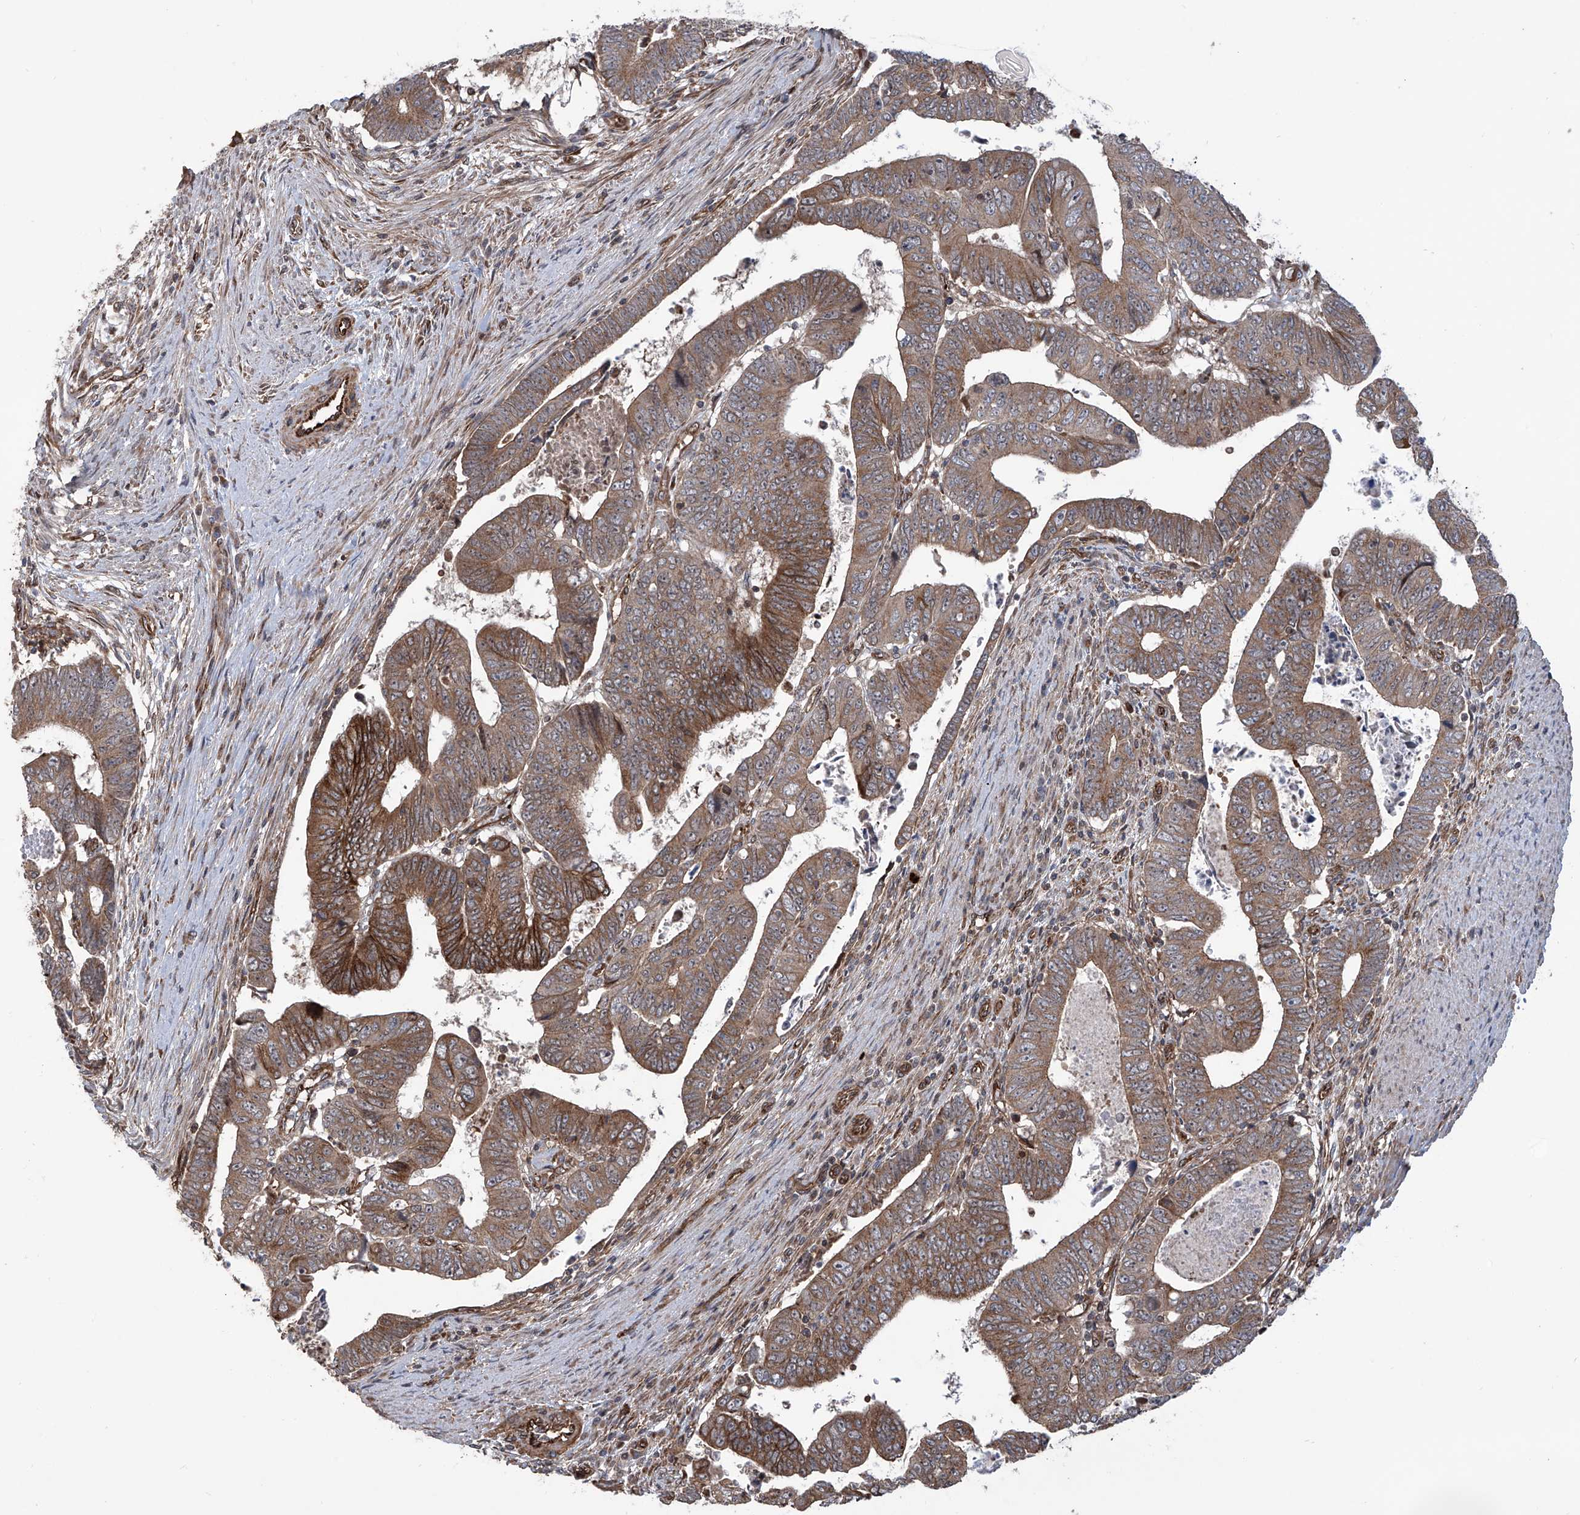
{"staining": {"intensity": "moderate", "quantity": ">75%", "location": "cytoplasmic/membranous"}, "tissue": "colorectal cancer", "cell_type": "Tumor cells", "image_type": "cancer", "snomed": [{"axis": "morphology", "description": "Normal tissue, NOS"}, {"axis": "morphology", "description": "Adenocarcinoma, NOS"}, {"axis": "topography", "description": "Rectum"}], "caption": "Immunohistochemical staining of colorectal cancer exhibits moderate cytoplasmic/membranous protein staining in approximately >75% of tumor cells.", "gene": "APAF1", "patient": {"sex": "female", "age": 65}}